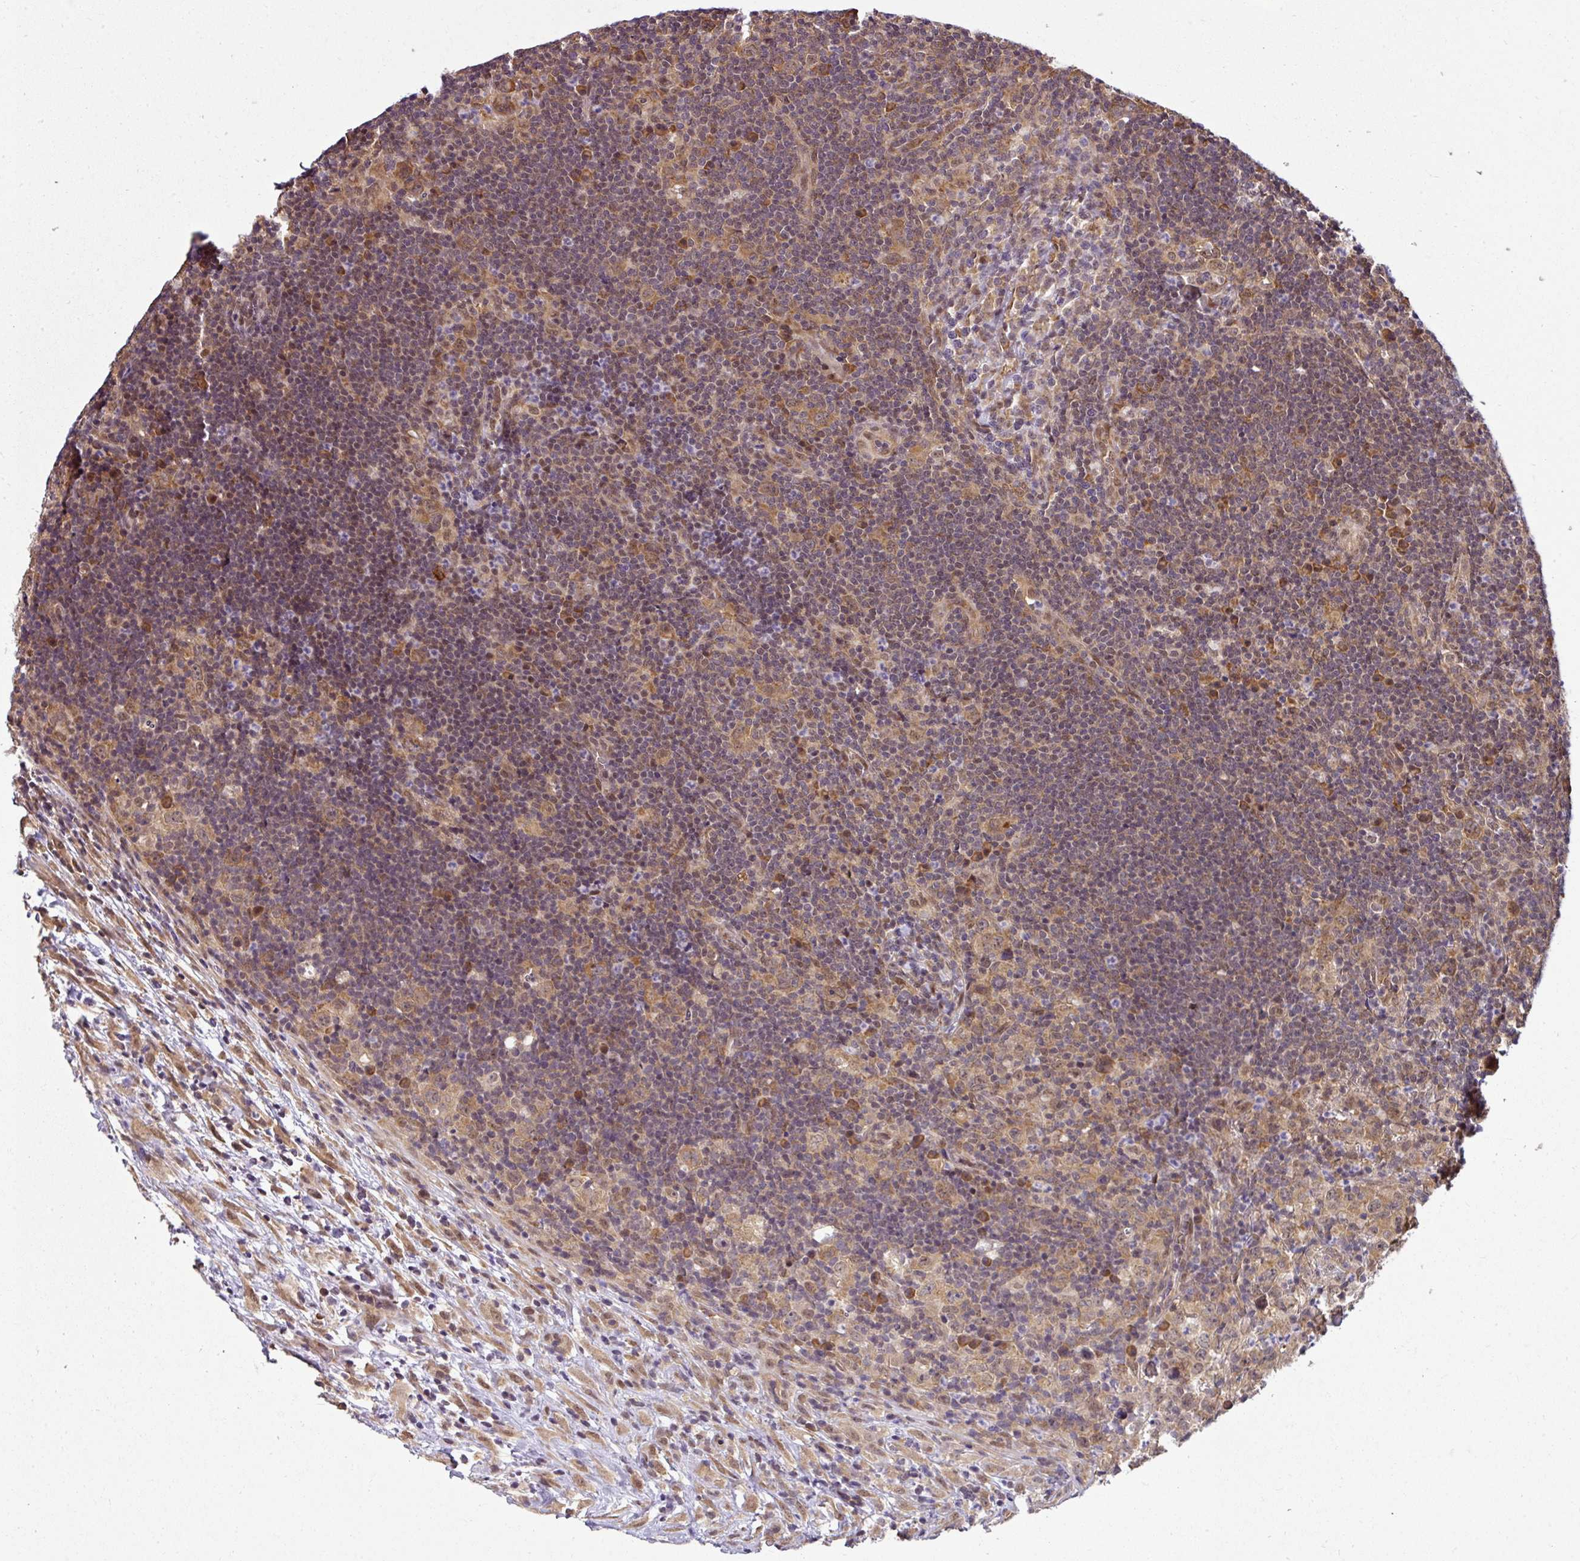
{"staining": {"intensity": "moderate", "quantity": ">75%", "location": "cytoplasmic/membranous"}, "tissue": "lymphoma", "cell_type": "Tumor cells", "image_type": "cancer", "snomed": [{"axis": "morphology", "description": "Hodgkin's disease, NOS"}, {"axis": "topography", "description": "Lymph node"}], "caption": "A brown stain highlights moderate cytoplasmic/membranous positivity of a protein in Hodgkin's disease tumor cells.", "gene": "RBM4B", "patient": {"sex": "female", "age": 18}}